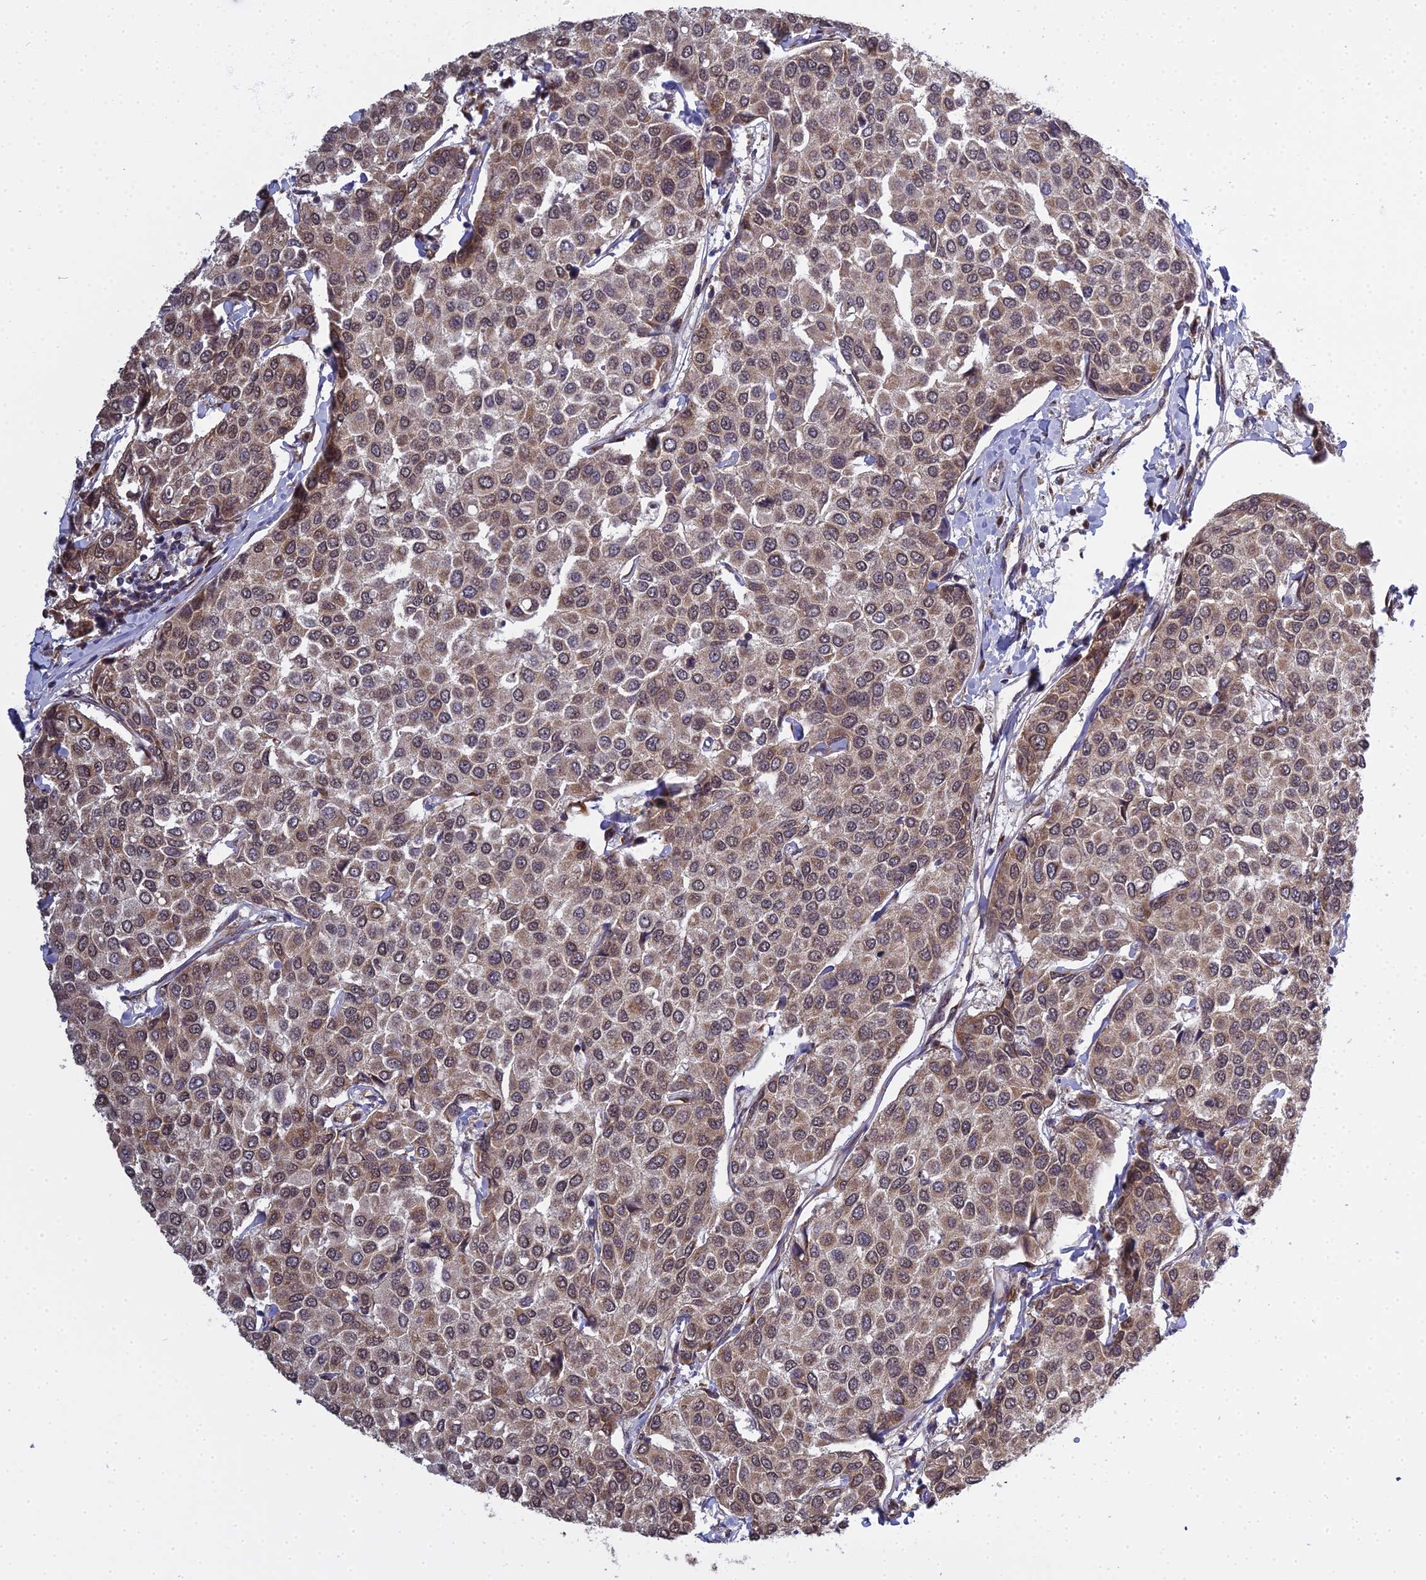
{"staining": {"intensity": "moderate", "quantity": ">75%", "location": "cytoplasmic/membranous,nuclear"}, "tissue": "breast cancer", "cell_type": "Tumor cells", "image_type": "cancer", "snomed": [{"axis": "morphology", "description": "Duct carcinoma"}, {"axis": "topography", "description": "Breast"}], "caption": "Immunohistochemical staining of human intraductal carcinoma (breast) shows moderate cytoplasmic/membranous and nuclear protein positivity in approximately >75% of tumor cells.", "gene": "MEOX1", "patient": {"sex": "female", "age": 55}}